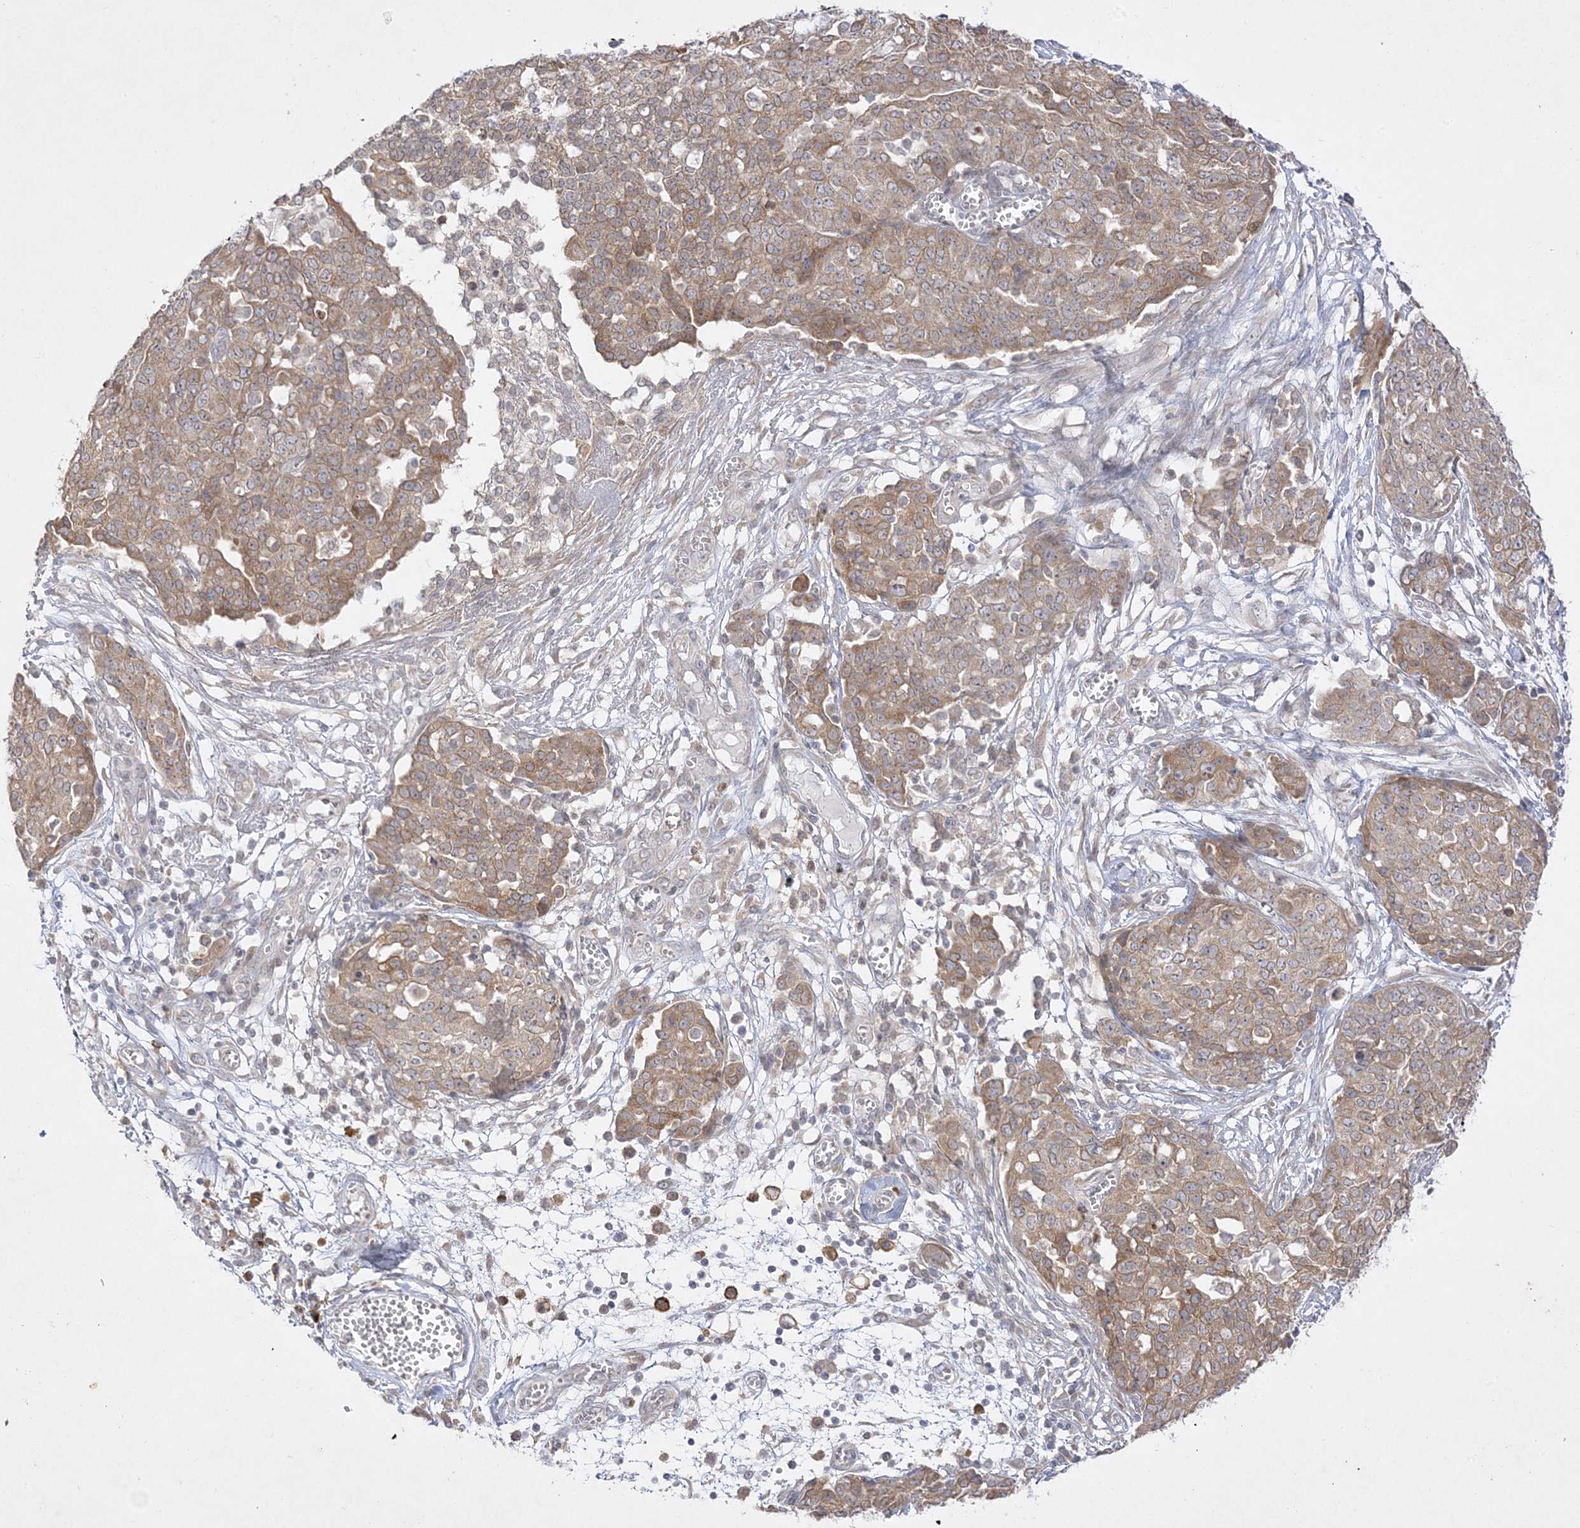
{"staining": {"intensity": "weak", "quantity": ">75%", "location": "cytoplasmic/membranous"}, "tissue": "ovarian cancer", "cell_type": "Tumor cells", "image_type": "cancer", "snomed": [{"axis": "morphology", "description": "Cystadenocarcinoma, serous, NOS"}, {"axis": "topography", "description": "Soft tissue"}, {"axis": "topography", "description": "Ovary"}], "caption": "Ovarian serous cystadenocarcinoma stained with IHC displays weak cytoplasmic/membranous positivity in approximately >75% of tumor cells. (brown staining indicates protein expression, while blue staining denotes nuclei).", "gene": "C2CD2", "patient": {"sex": "female", "age": 57}}